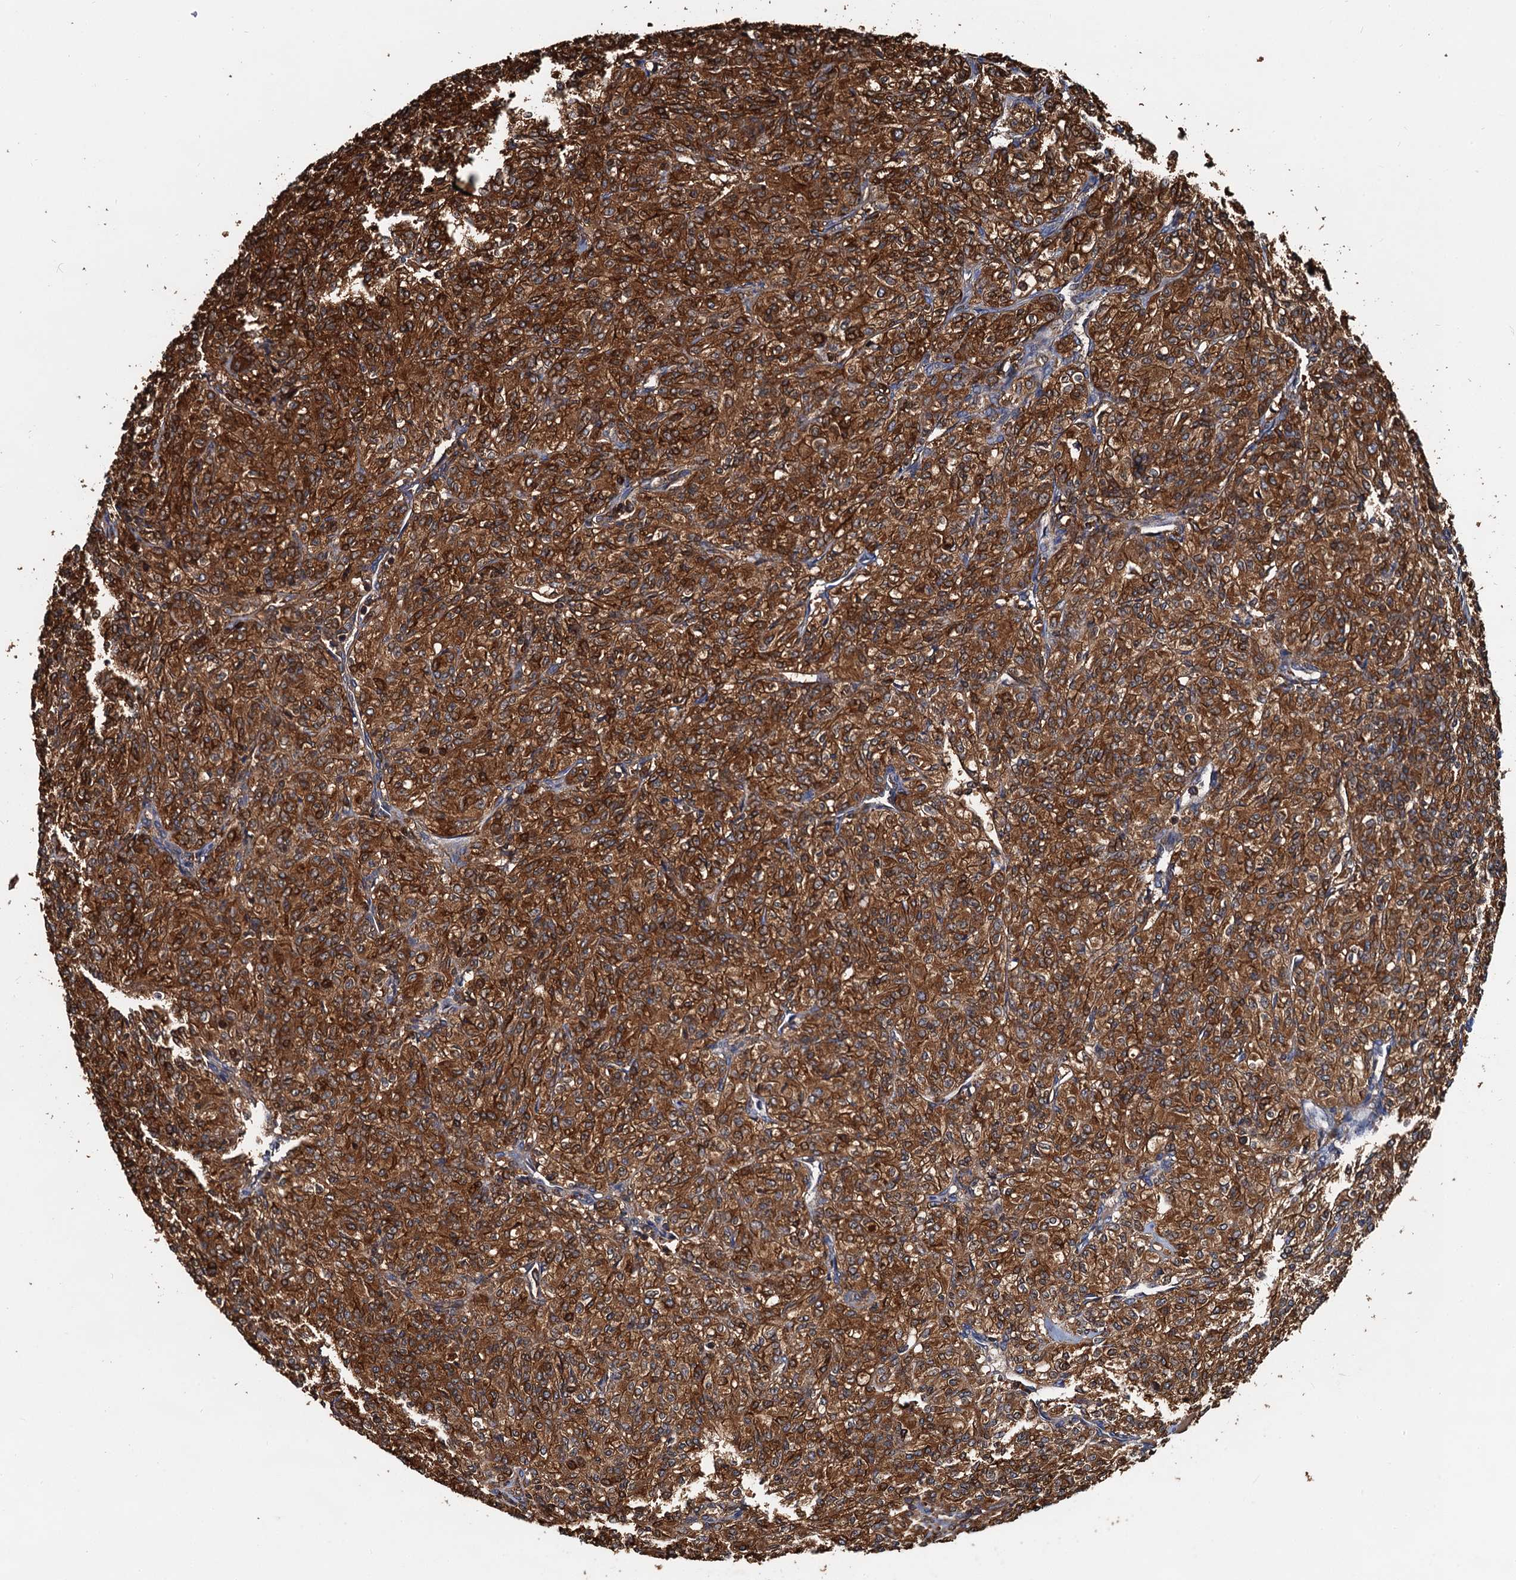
{"staining": {"intensity": "strong", "quantity": ">75%", "location": "cytoplasmic/membranous"}, "tissue": "renal cancer", "cell_type": "Tumor cells", "image_type": "cancer", "snomed": [{"axis": "morphology", "description": "Adenocarcinoma, NOS"}, {"axis": "topography", "description": "Kidney"}], "caption": "DAB (3,3'-diaminobenzidine) immunohistochemical staining of renal adenocarcinoma exhibits strong cytoplasmic/membranous protein expression in approximately >75% of tumor cells.", "gene": "USP6NL", "patient": {"sex": "male", "age": 77}}